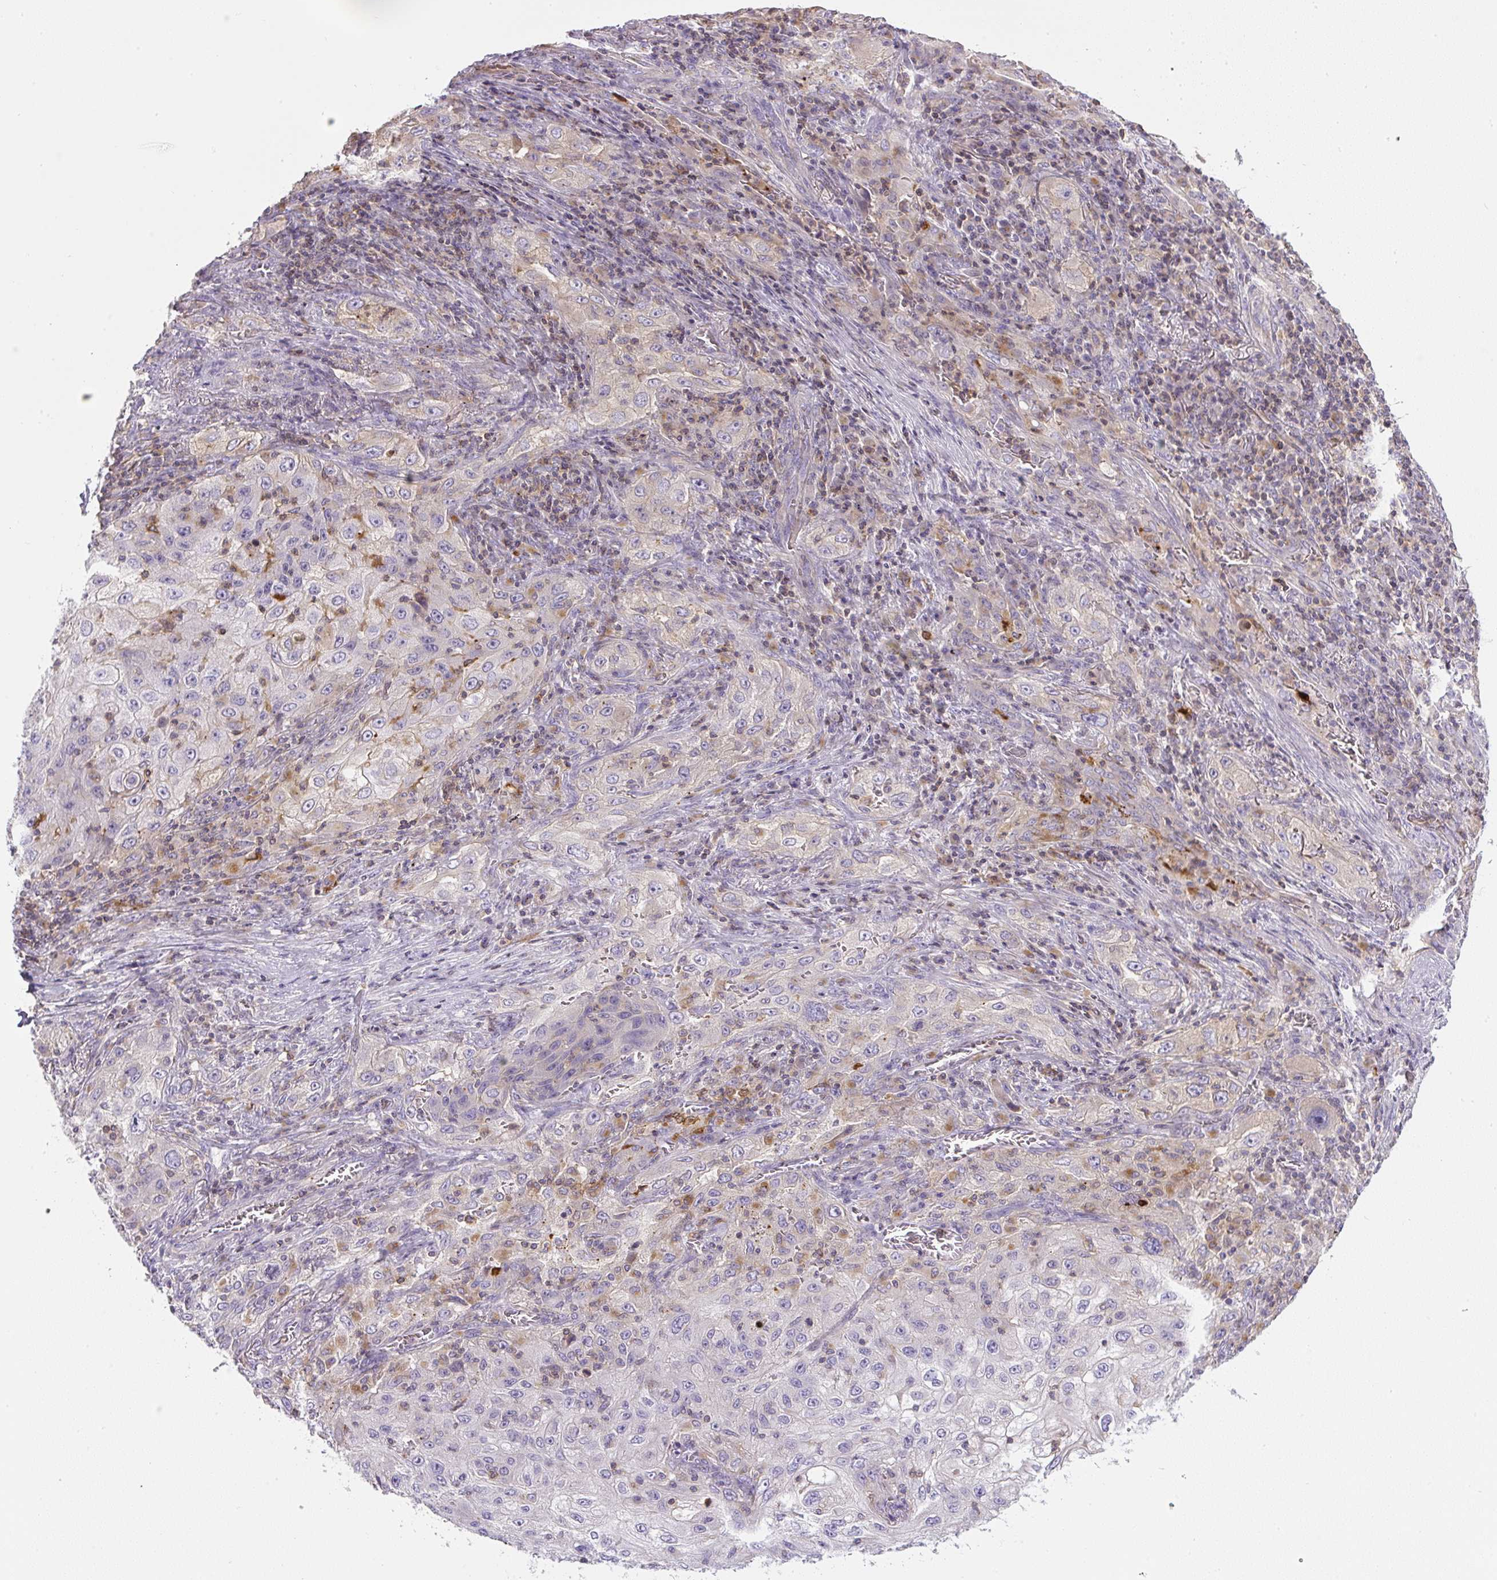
{"staining": {"intensity": "negative", "quantity": "none", "location": "none"}, "tissue": "lung cancer", "cell_type": "Tumor cells", "image_type": "cancer", "snomed": [{"axis": "morphology", "description": "Squamous cell carcinoma, NOS"}, {"axis": "topography", "description": "Lung"}], "caption": "The histopathology image exhibits no staining of tumor cells in squamous cell carcinoma (lung).", "gene": "PIP5KL1", "patient": {"sex": "female", "age": 69}}